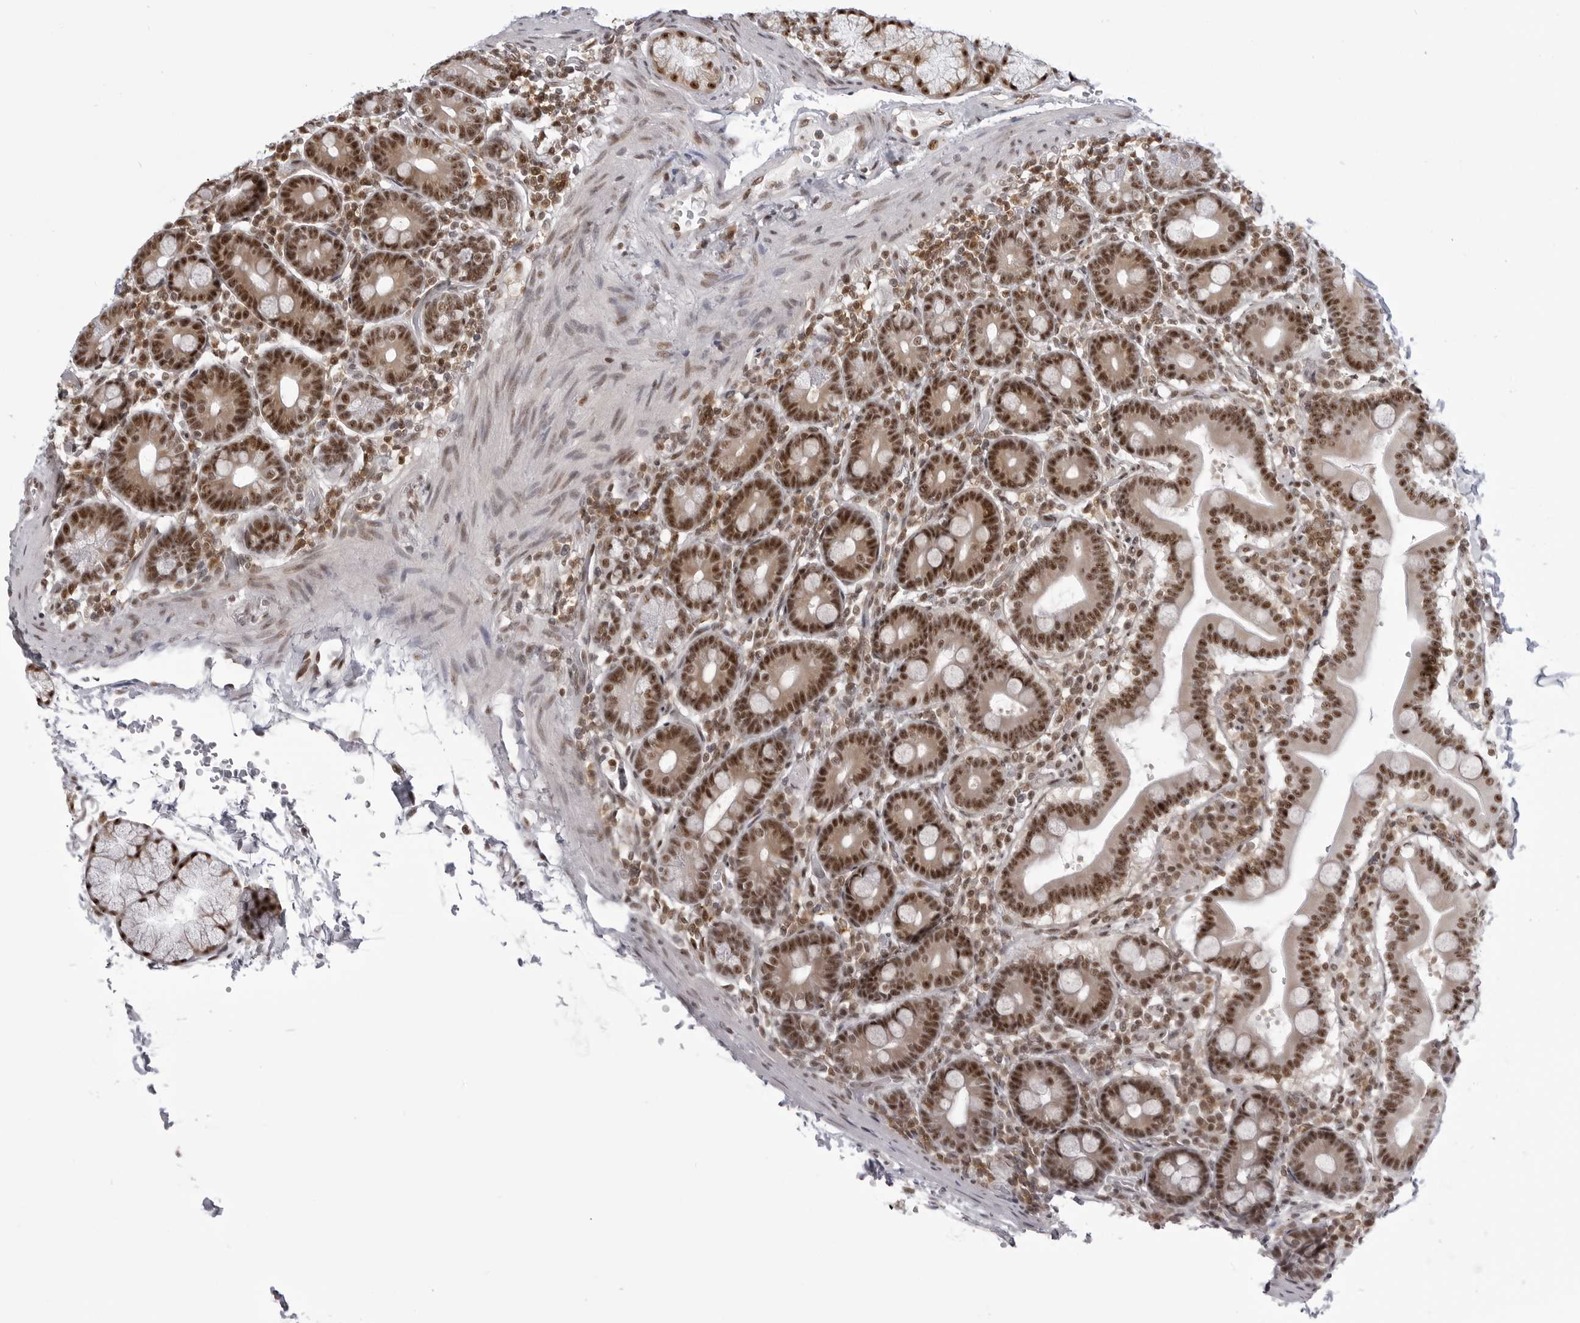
{"staining": {"intensity": "strong", "quantity": "25%-75%", "location": "nuclear"}, "tissue": "duodenum", "cell_type": "Glandular cells", "image_type": "normal", "snomed": [{"axis": "morphology", "description": "Normal tissue, NOS"}, {"axis": "topography", "description": "Duodenum"}], "caption": "Protein staining shows strong nuclear positivity in approximately 25%-75% of glandular cells in unremarkable duodenum. (DAB IHC with brightfield microscopy, high magnification).", "gene": "WRAP53", "patient": {"sex": "male", "age": 54}}